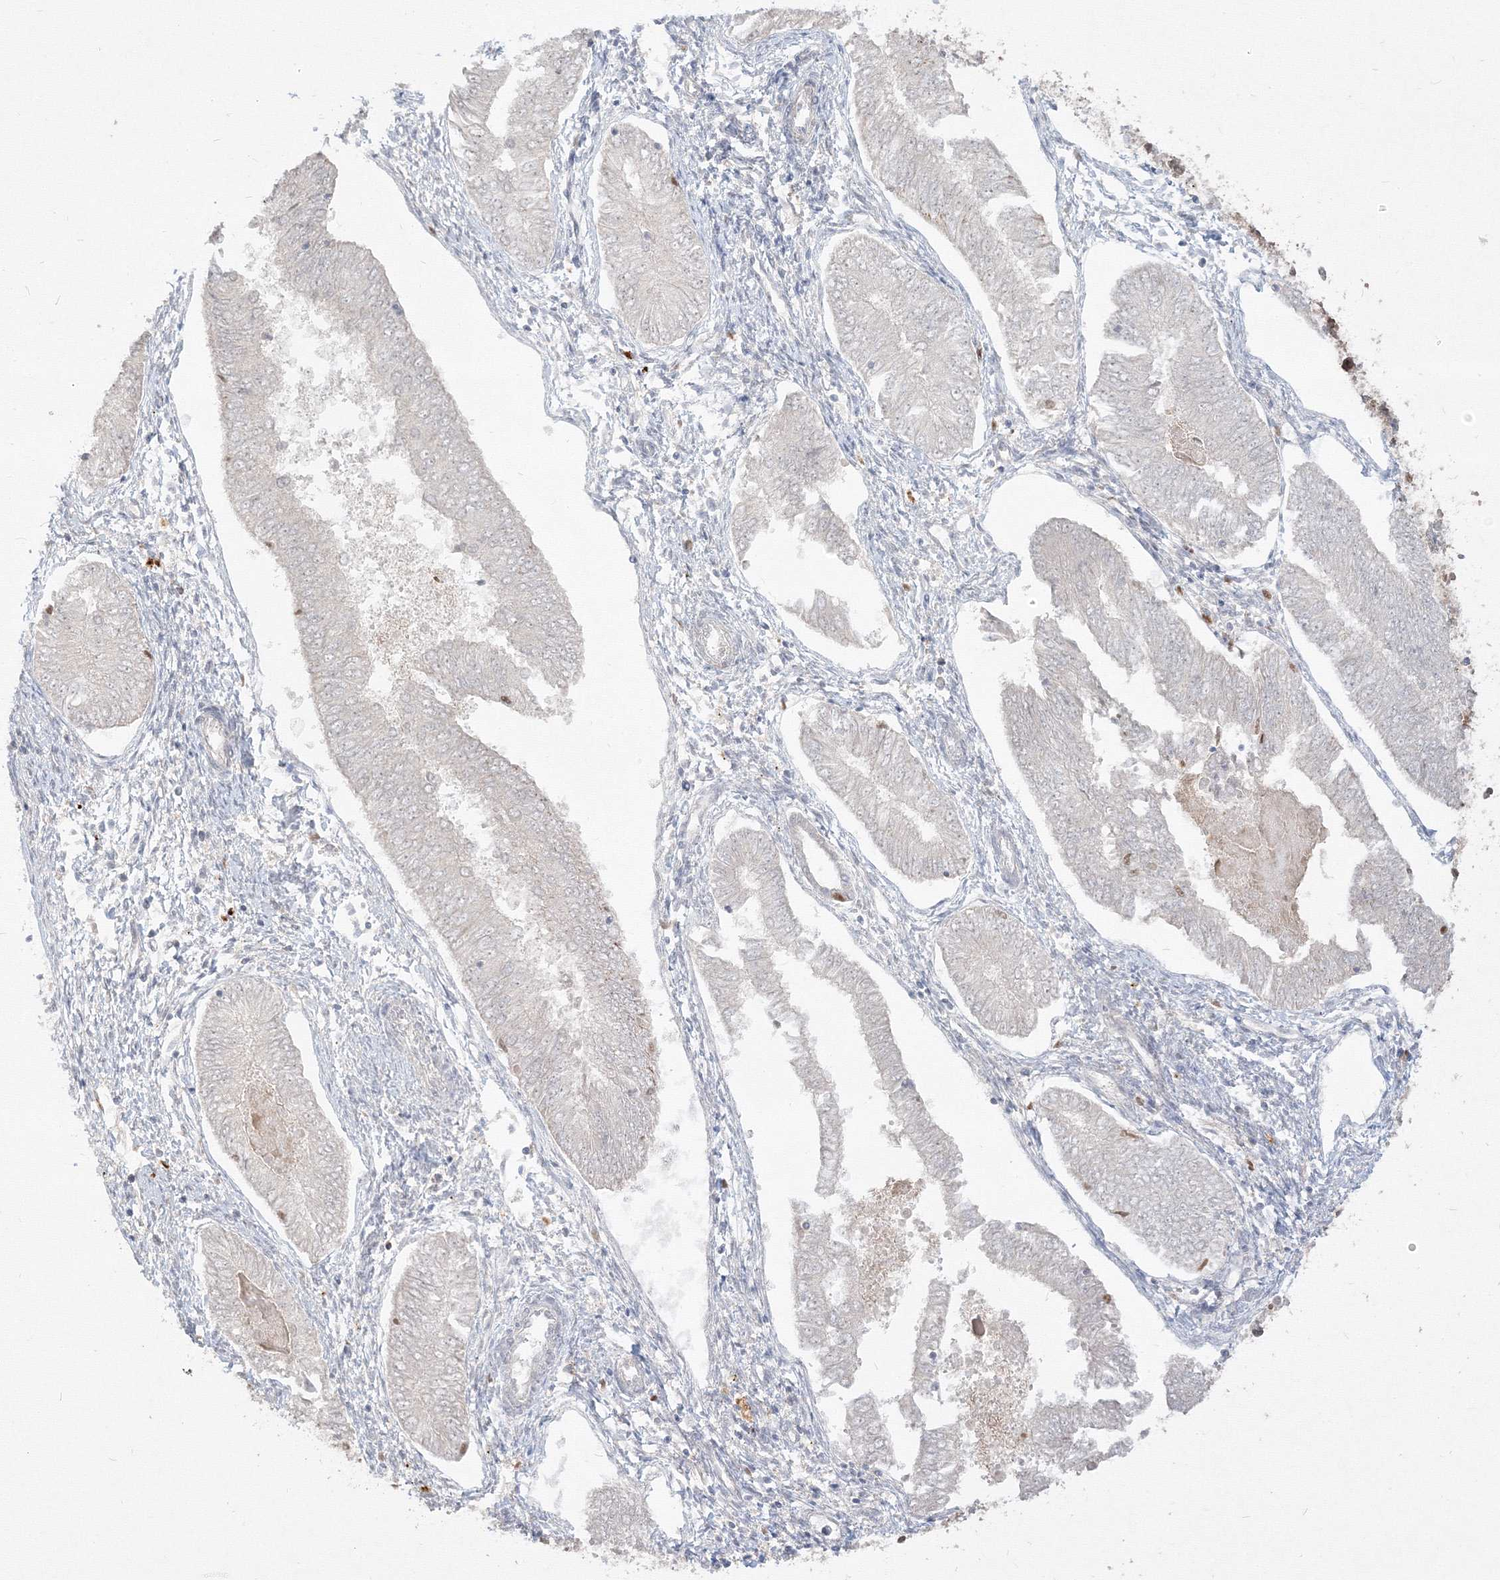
{"staining": {"intensity": "negative", "quantity": "none", "location": "none"}, "tissue": "endometrial cancer", "cell_type": "Tumor cells", "image_type": "cancer", "snomed": [{"axis": "morphology", "description": "Adenocarcinoma, NOS"}, {"axis": "topography", "description": "Endometrium"}], "caption": "Endometrial cancer was stained to show a protein in brown. There is no significant positivity in tumor cells. (IHC, brightfield microscopy, high magnification).", "gene": "TMEM50B", "patient": {"sex": "female", "age": 53}}